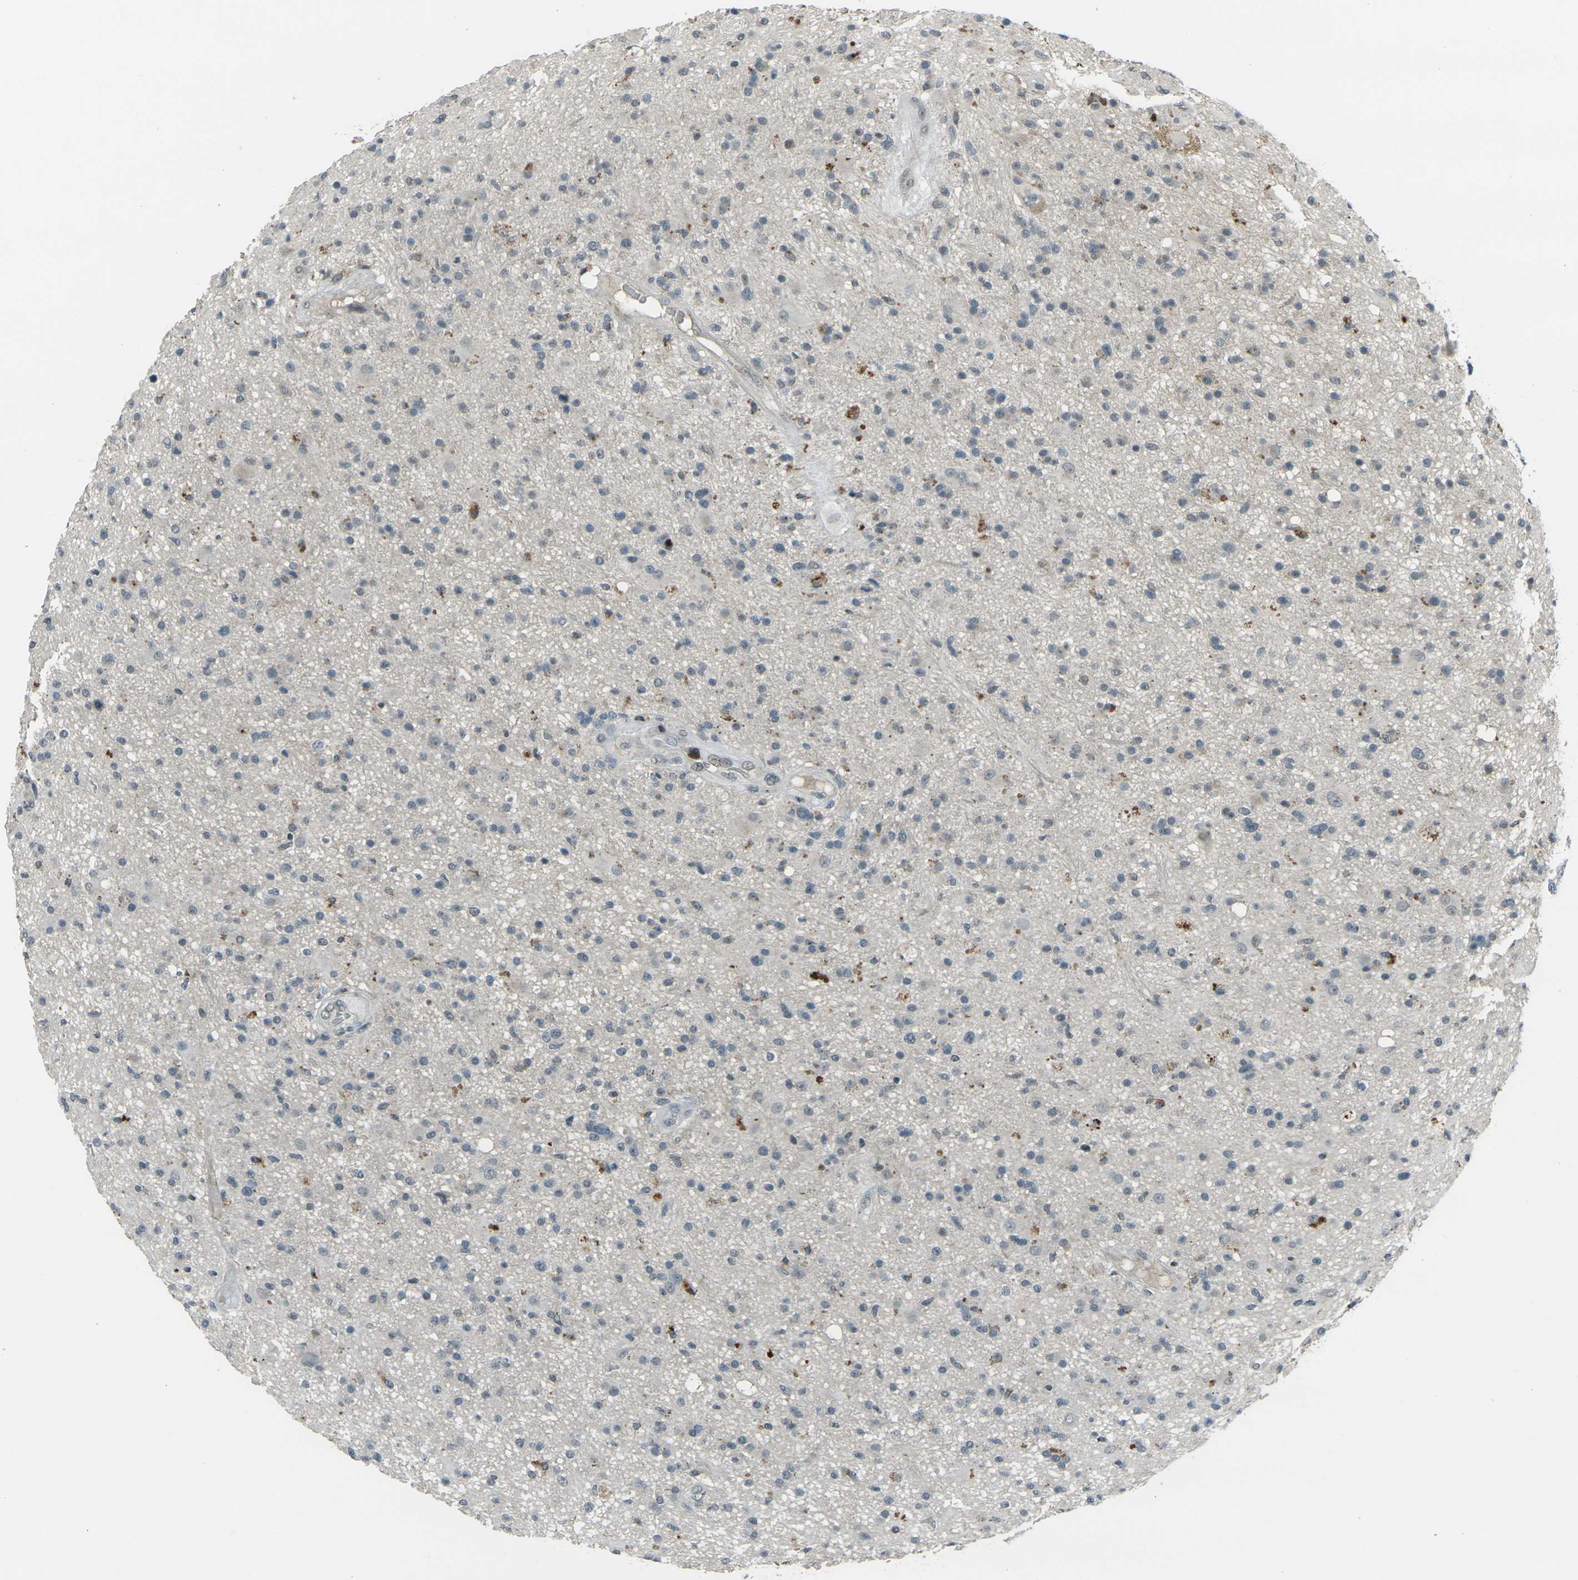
{"staining": {"intensity": "negative", "quantity": "none", "location": "none"}, "tissue": "glioma", "cell_type": "Tumor cells", "image_type": "cancer", "snomed": [{"axis": "morphology", "description": "Glioma, malignant, High grade"}, {"axis": "topography", "description": "Brain"}], "caption": "This is an immunohistochemistry (IHC) image of glioma. There is no positivity in tumor cells.", "gene": "GPR19", "patient": {"sex": "male", "age": 33}}